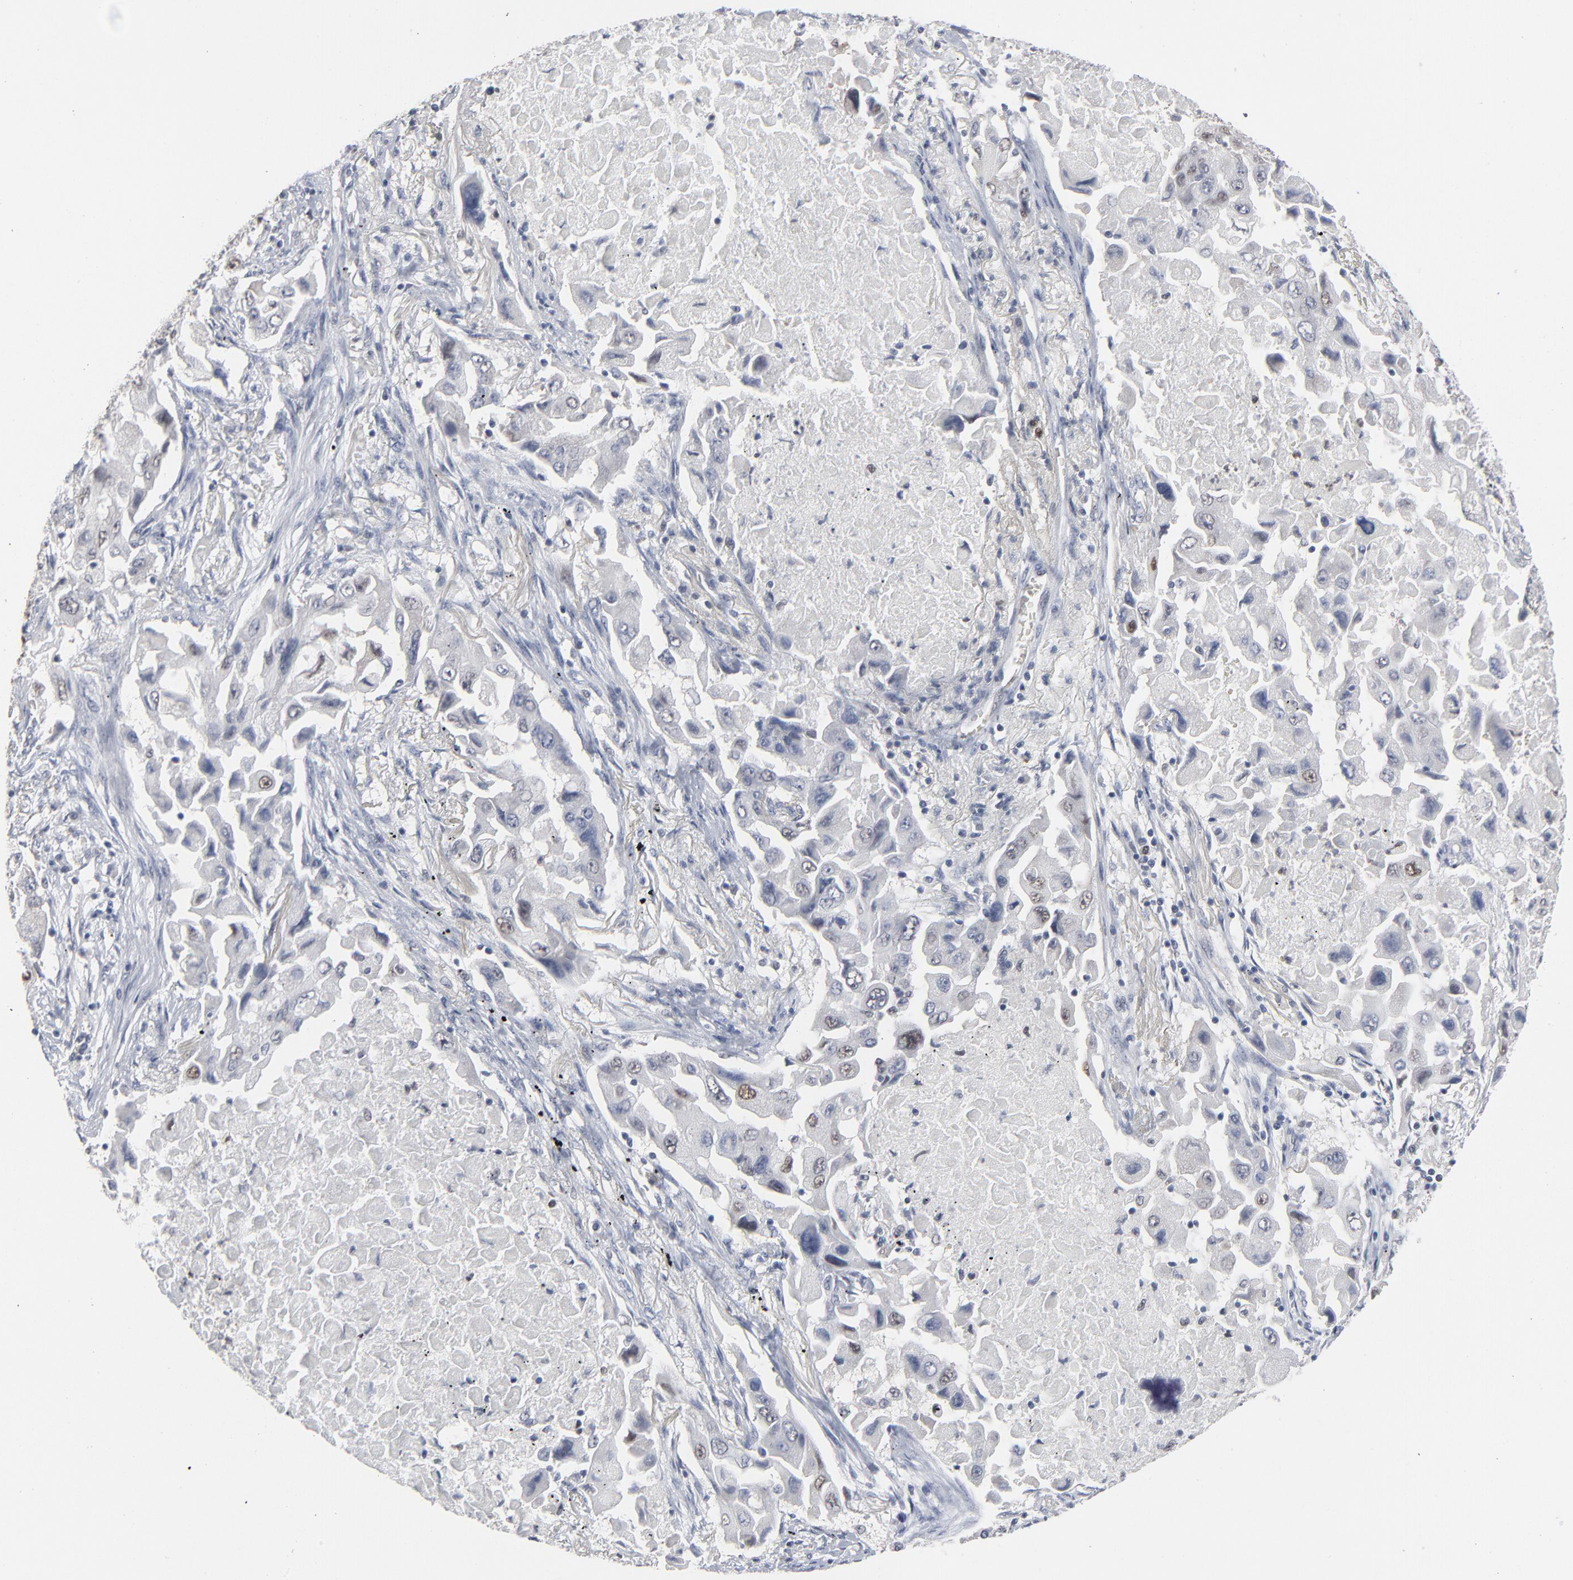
{"staining": {"intensity": "moderate", "quantity": "25%-75%", "location": "nuclear"}, "tissue": "lung cancer", "cell_type": "Tumor cells", "image_type": "cancer", "snomed": [{"axis": "morphology", "description": "Adenocarcinoma, NOS"}, {"axis": "topography", "description": "Lung"}], "caption": "Immunohistochemistry of human lung adenocarcinoma displays medium levels of moderate nuclear positivity in about 25%-75% of tumor cells. The staining is performed using DAB (3,3'-diaminobenzidine) brown chromogen to label protein expression. The nuclei are counter-stained blue using hematoxylin.", "gene": "FOXN2", "patient": {"sex": "female", "age": 65}}